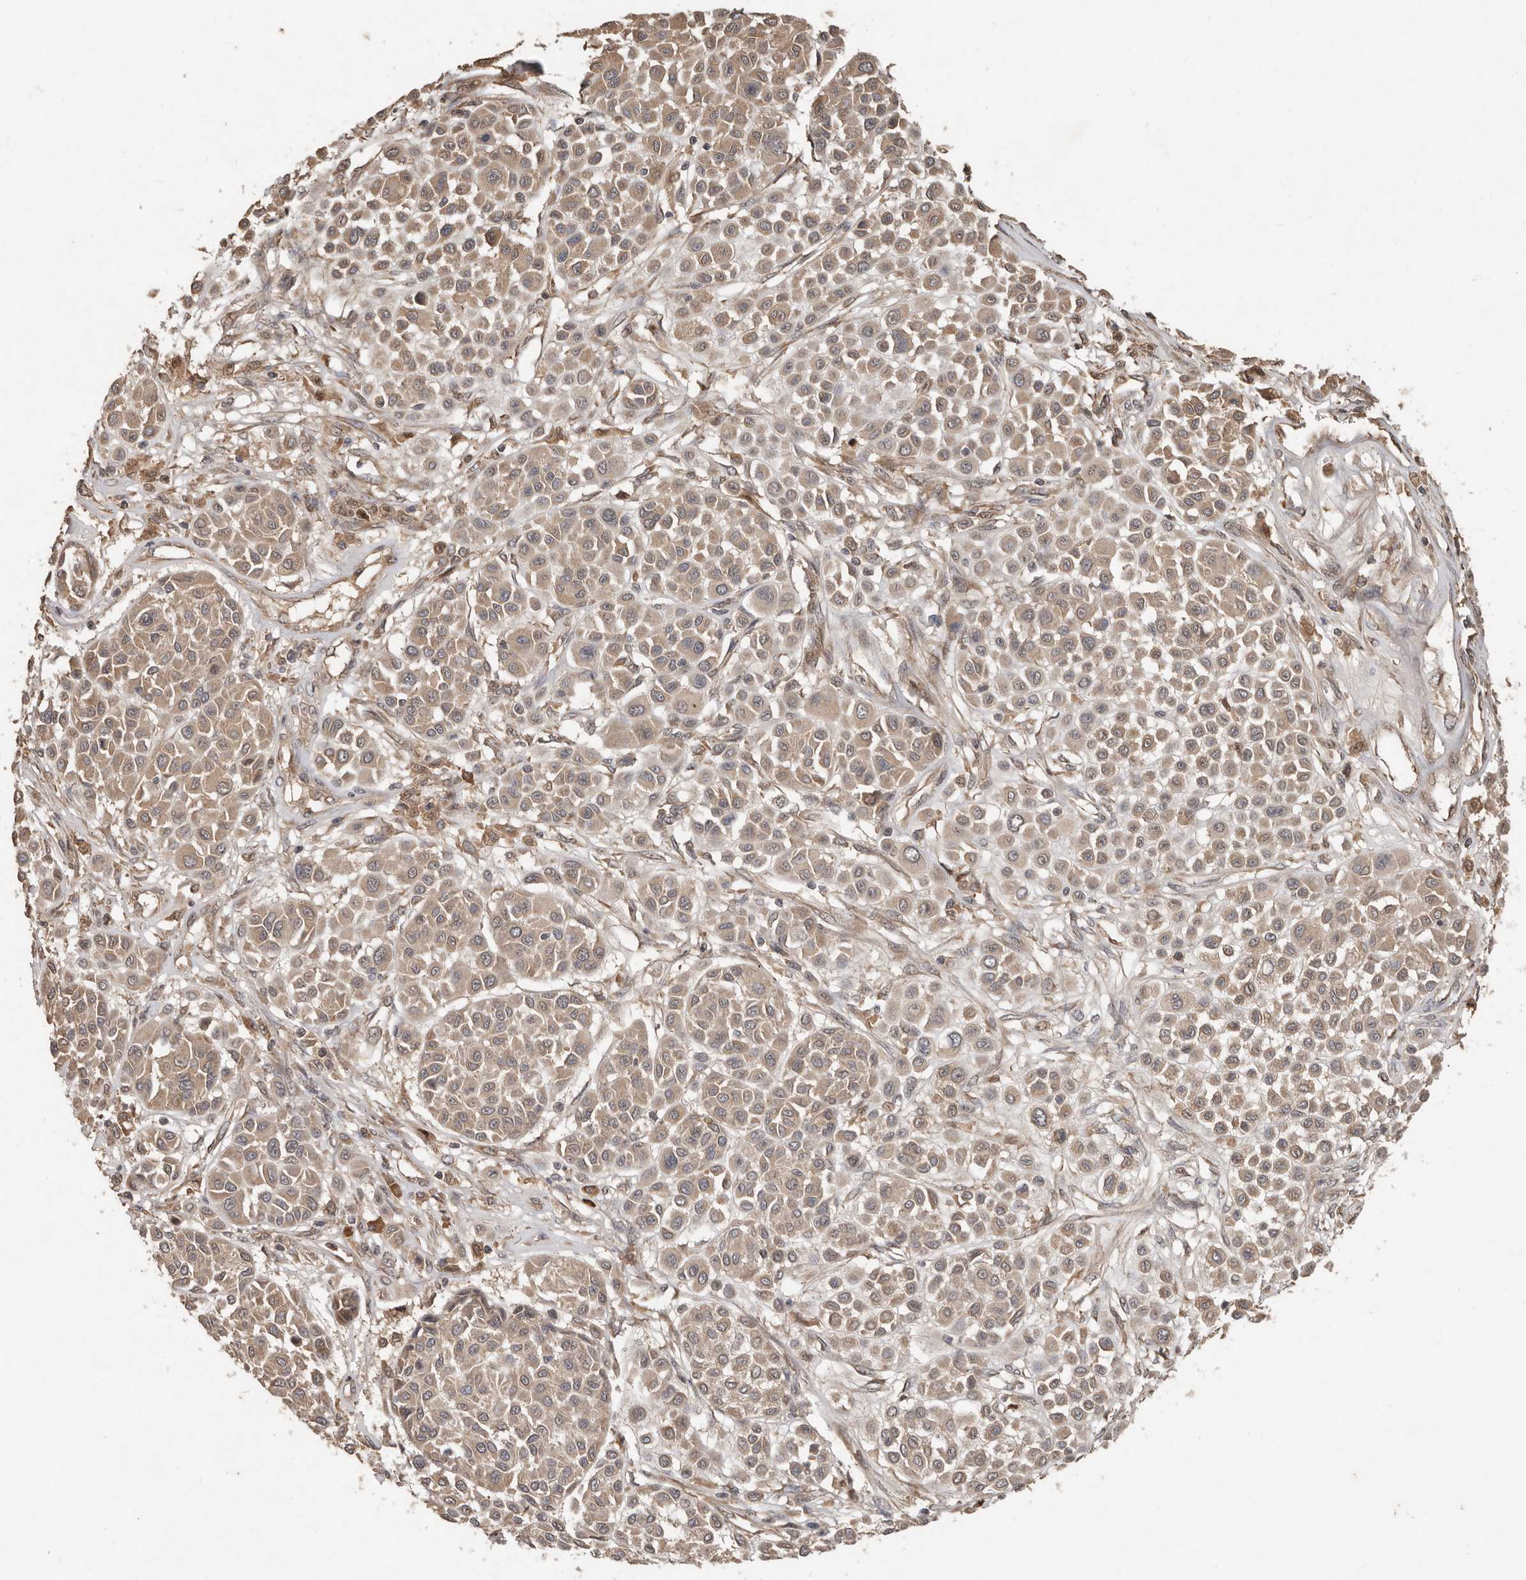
{"staining": {"intensity": "weak", "quantity": ">75%", "location": "cytoplasmic/membranous"}, "tissue": "melanoma", "cell_type": "Tumor cells", "image_type": "cancer", "snomed": [{"axis": "morphology", "description": "Malignant melanoma, Metastatic site"}, {"axis": "topography", "description": "Soft tissue"}], "caption": "Immunohistochemical staining of malignant melanoma (metastatic site) displays low levels of weak cytoplasmic/membranous protein staining in approximately >75% of tumor cells.", "gene": "KIF26B", "patient": {"sex": "male", "age": 41}}